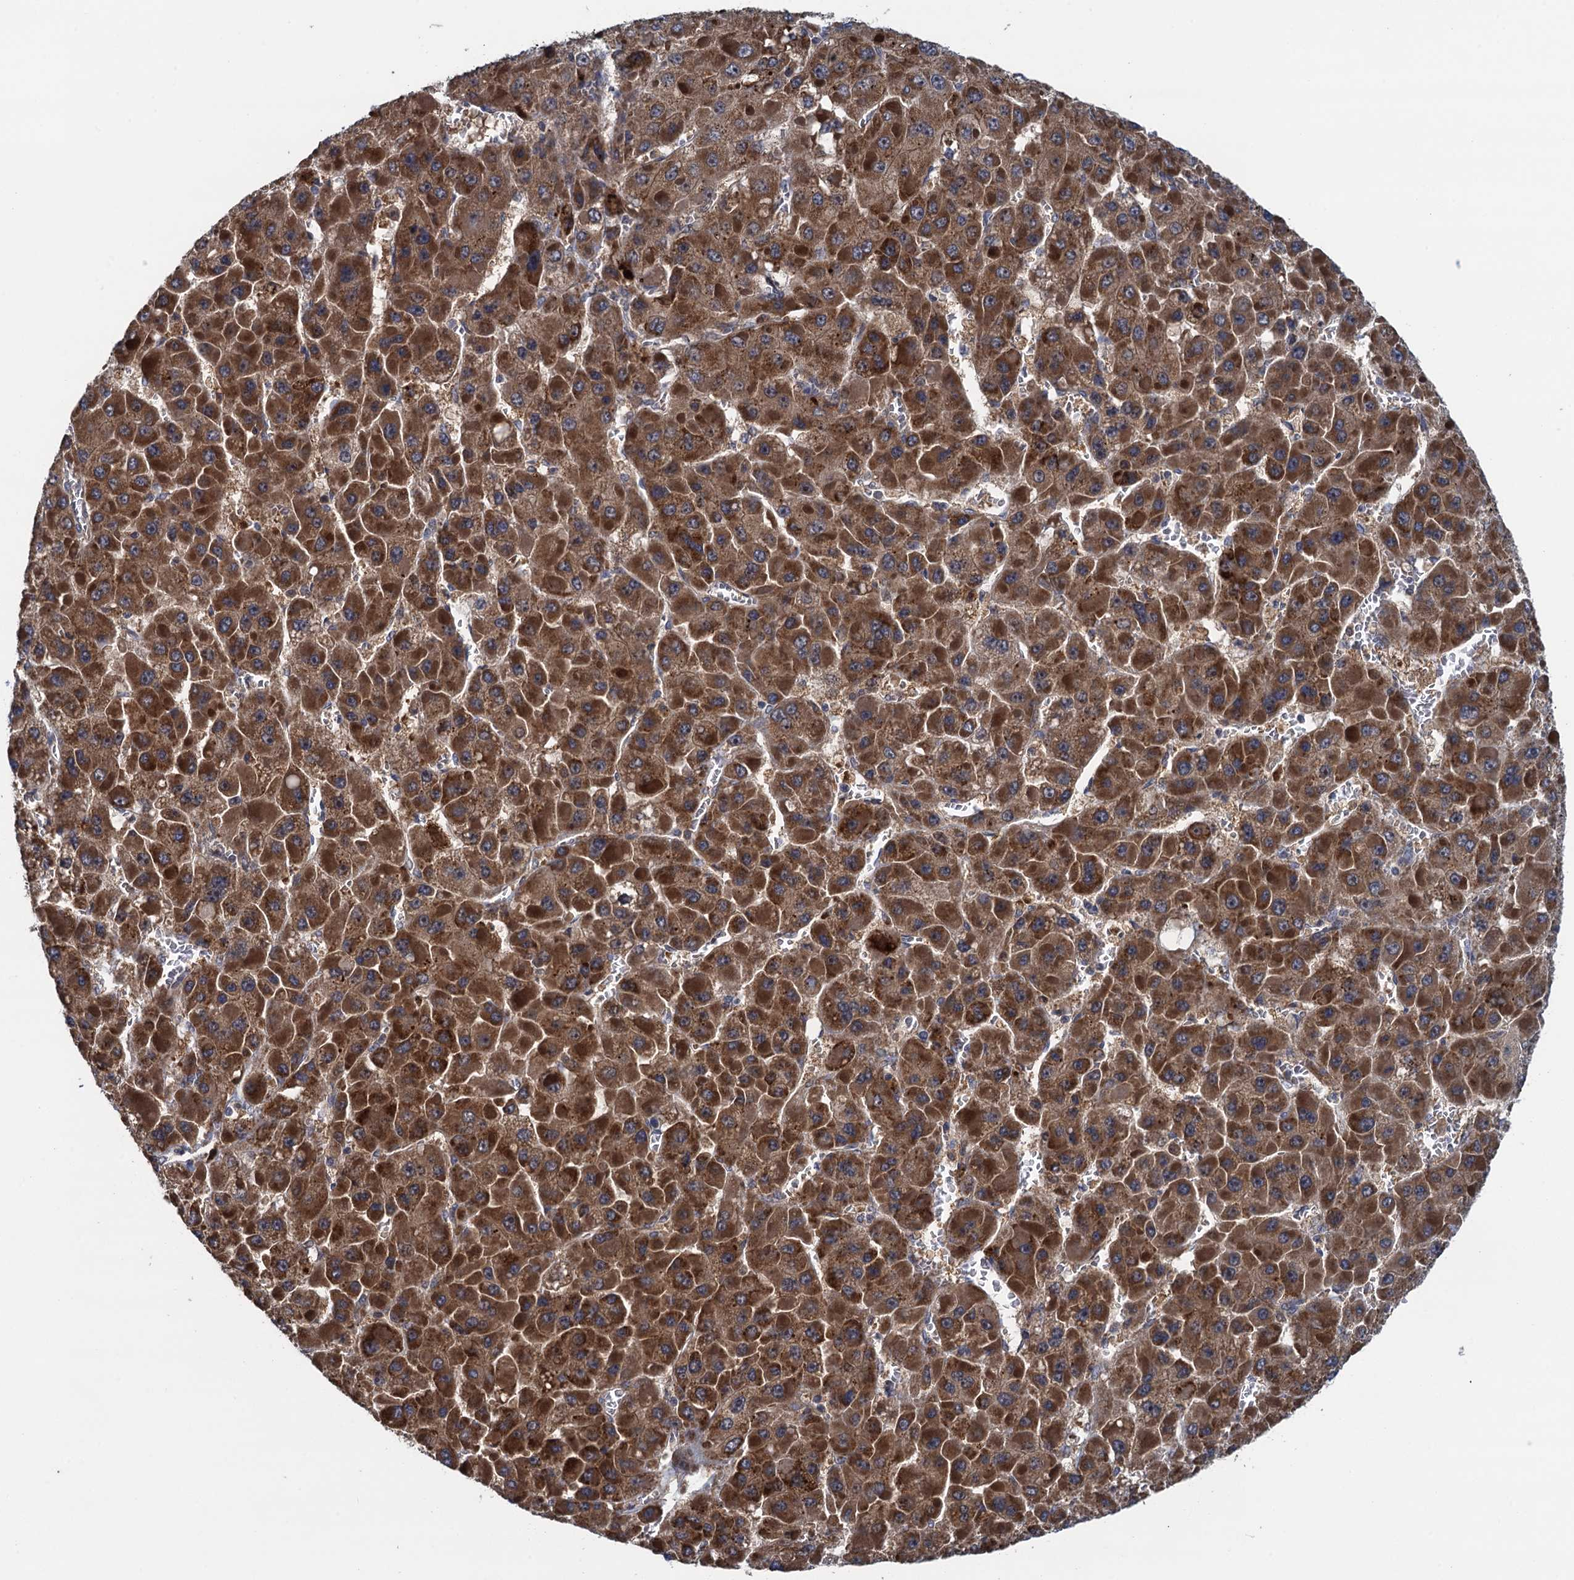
{"staining": {"intensity": "strong", "quantity": ">75%", "location": "cytoplasmic/membranous"}, "tissue": "liver cancer", "cell_type": "Tumor cells", "image_type": "cancer", "snomed": [{"axis": "morphology", "description": "Carcinoma, Hepatocellular, NOS"}, {"axis": "topography", "description": "Liver"}], "caption": "Protein staining of liver hepatocellular carcinoma tissue displays strong cytoplasmic/membranous staining in approximately >75% of tumor cells.", "gene": "CNTN5", "patient": {"sex": "female", "age": 73}}